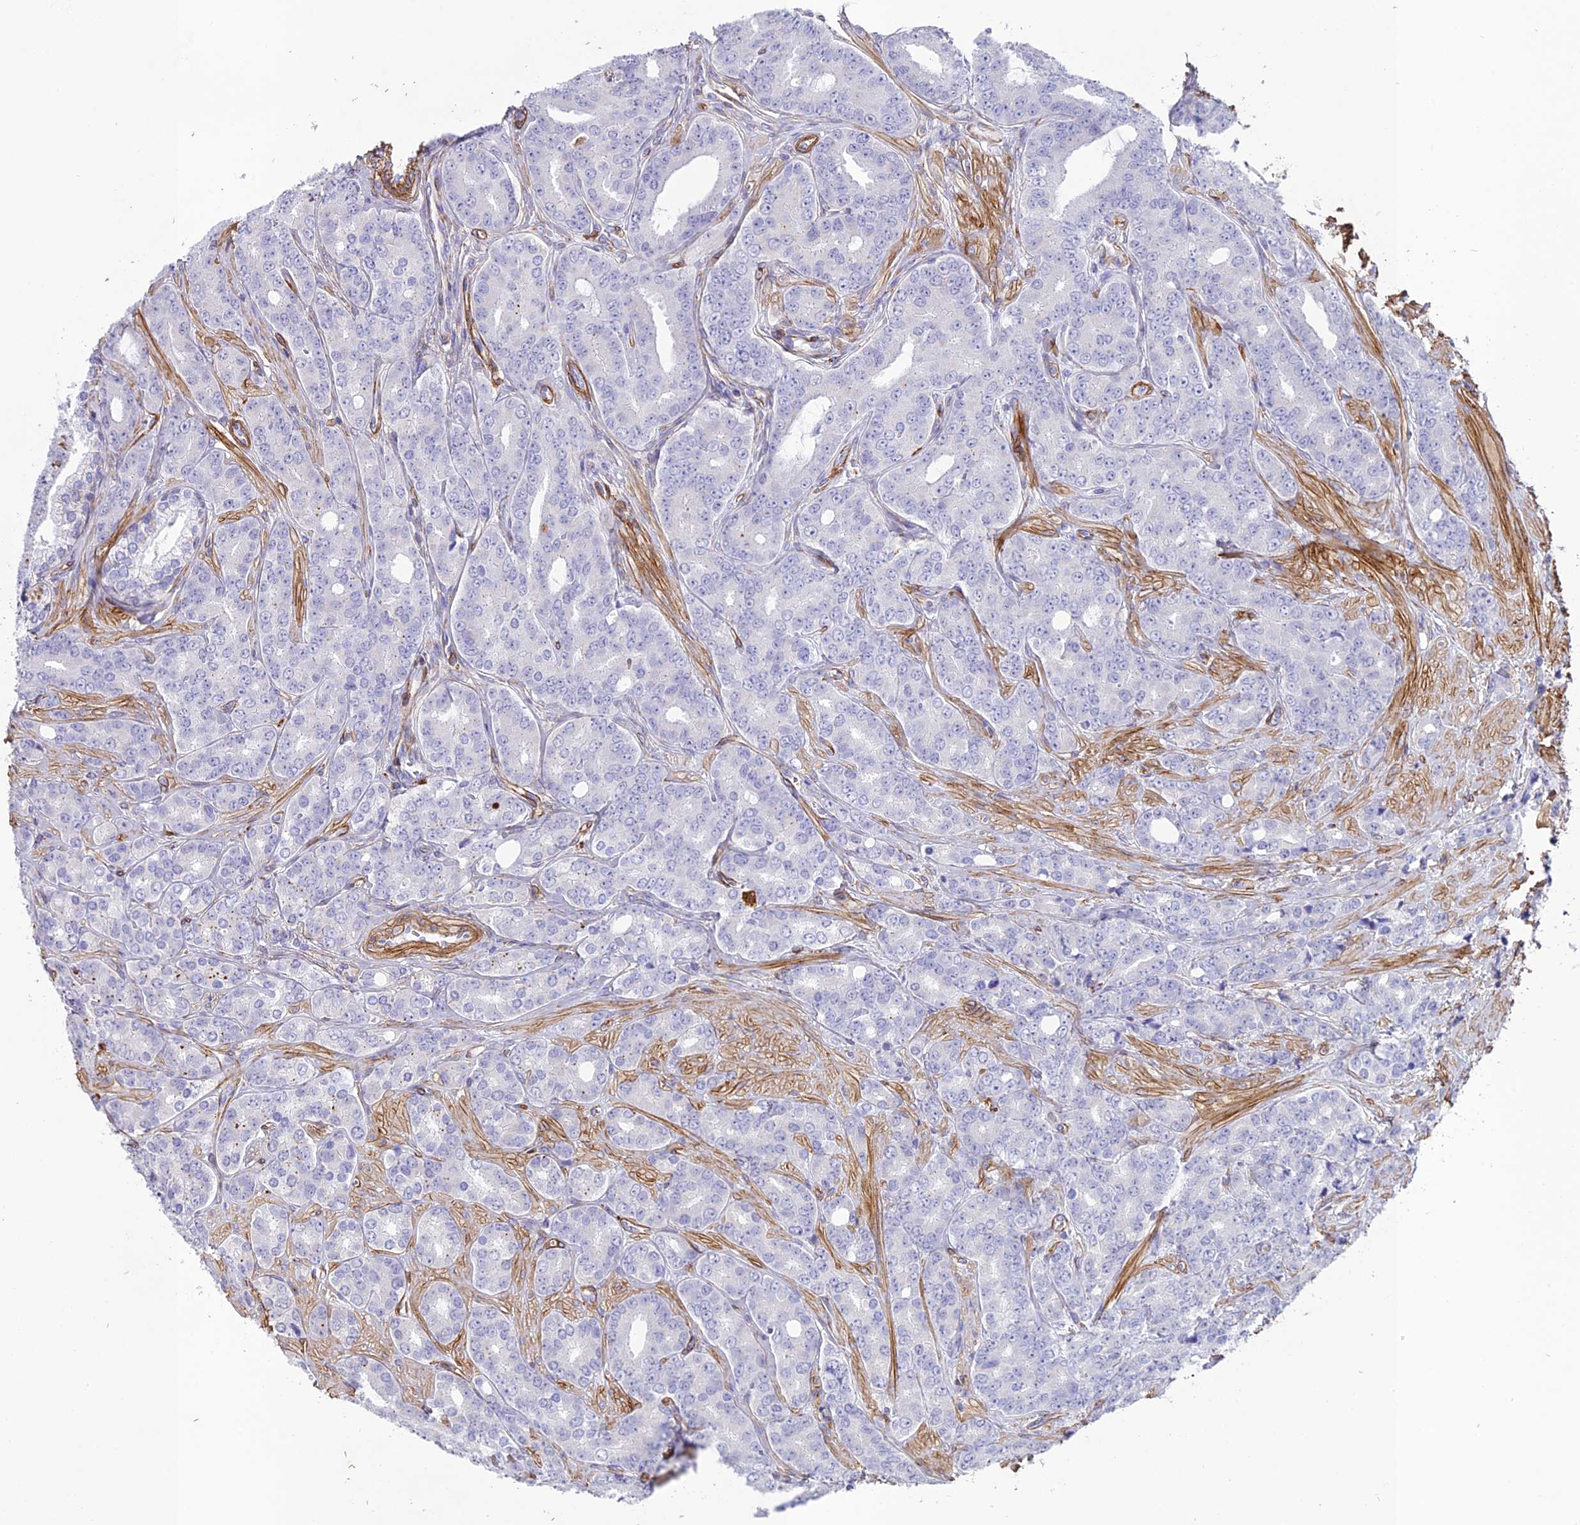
{"staining": {"intensity": "negative", "quantity": "none", "location": "none"}, "tissue": "prostate cancer", "cell_type": "Tumor cells", "image_type": "cancer", "snomed": [{"axis": "morphology", "description": "Adenocarcinoma, High grade"}, {"axis": "topography", "description": "Prostate"}], "caption": "Prostate cancer stained for a protein using immunohistochemistry reveals no expression tumor cells.", "gene": "TNS1", "patient": {"sex": "male", "age": 62}}